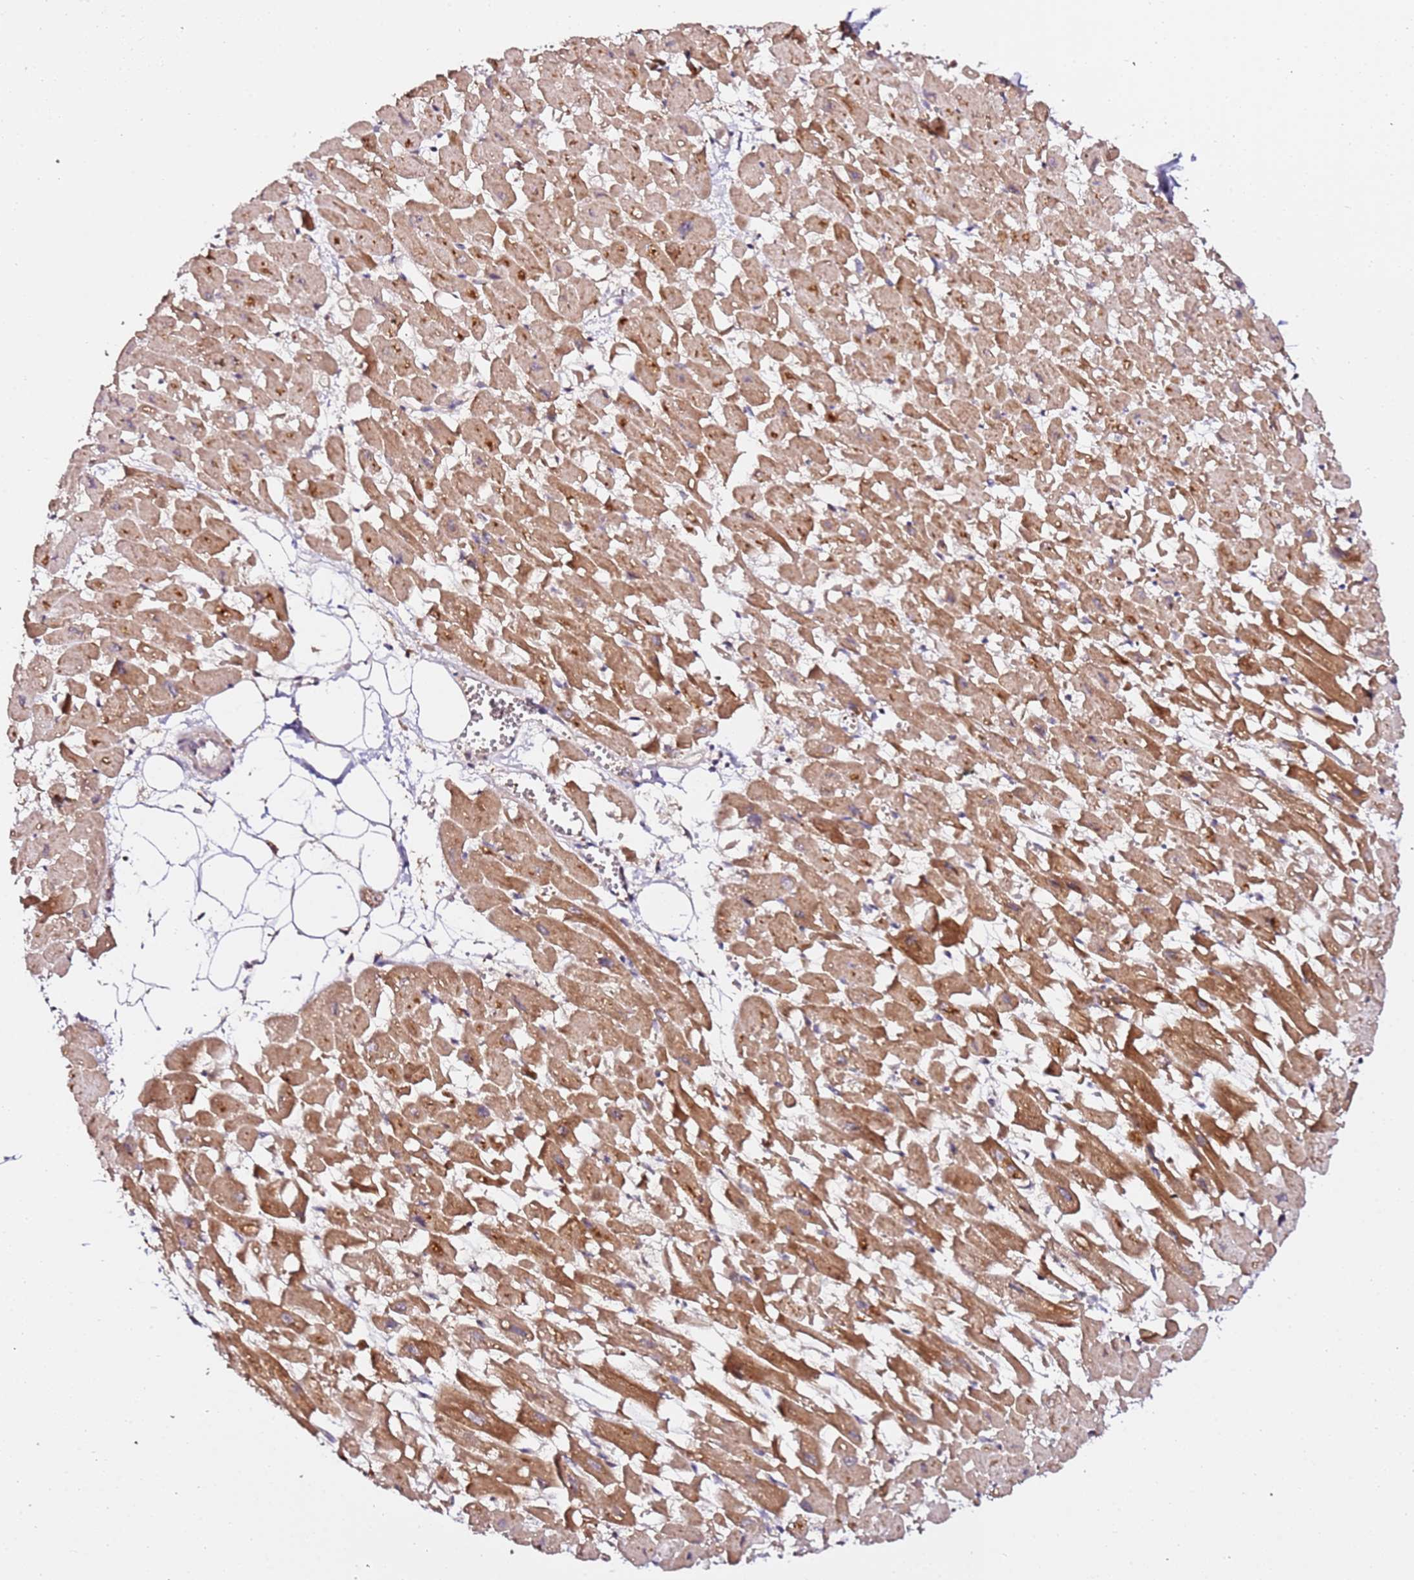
{"staining": {"intensity": "moderate", "quantity": ">75%", "location": "cytoplasmic/membranous"}, "tissue": "heart muscle", "cell_type": "Cardiomyocytes", "image_type": "normal", "snomed": [{"axis": "morphology", "description": "Normal tissue, NOS"}, {"axis": "topography", "description": "Heart"}], "caption": "Protein staining of benign heart muscle displays moderate cytoplasmic/membranous staining in approximately >75% of cardiomyocytes.", "gene": "OR5V1", "patient": {"sex": "female", "age": 64}}